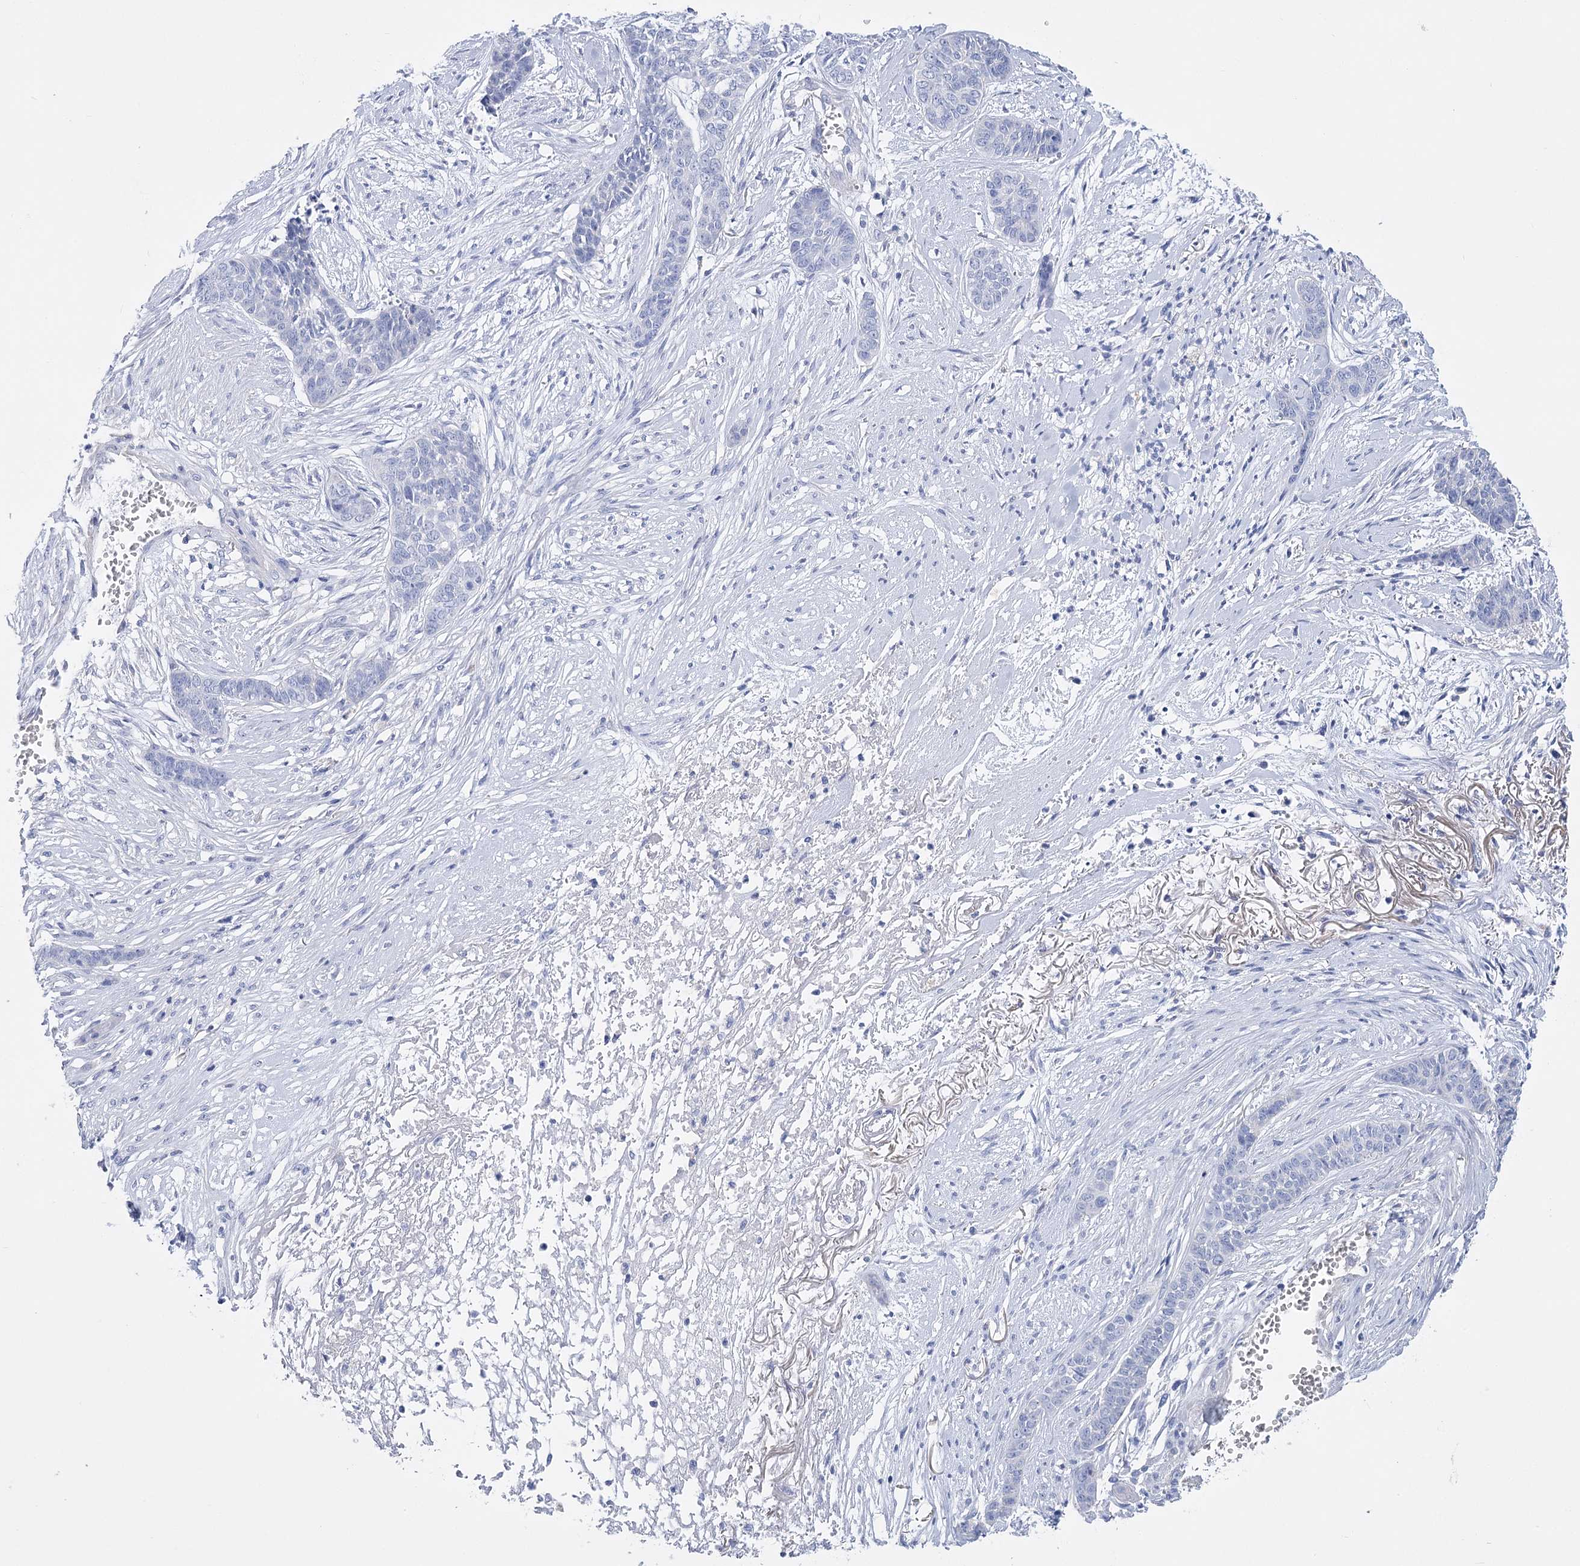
{"staining": {"intensity": "negative", "quantity": "none", "location": "none"}, "tissue": "skin cancer", "cell_type": "Tumor cells", "image_type": "cancer", "snomed": [{"axis": "morphology", "description": "Basal cell carcinoma"}, {"axis": "topography", "description": "Skin"}], "caption": "DAB immunohistochemical staining of human skin cancer (basal cell carcinoma) demonstrates no significant staining in tumor cells.", "gene": "PCDHA1", "patient": {"sex": "female", "age": 64}}